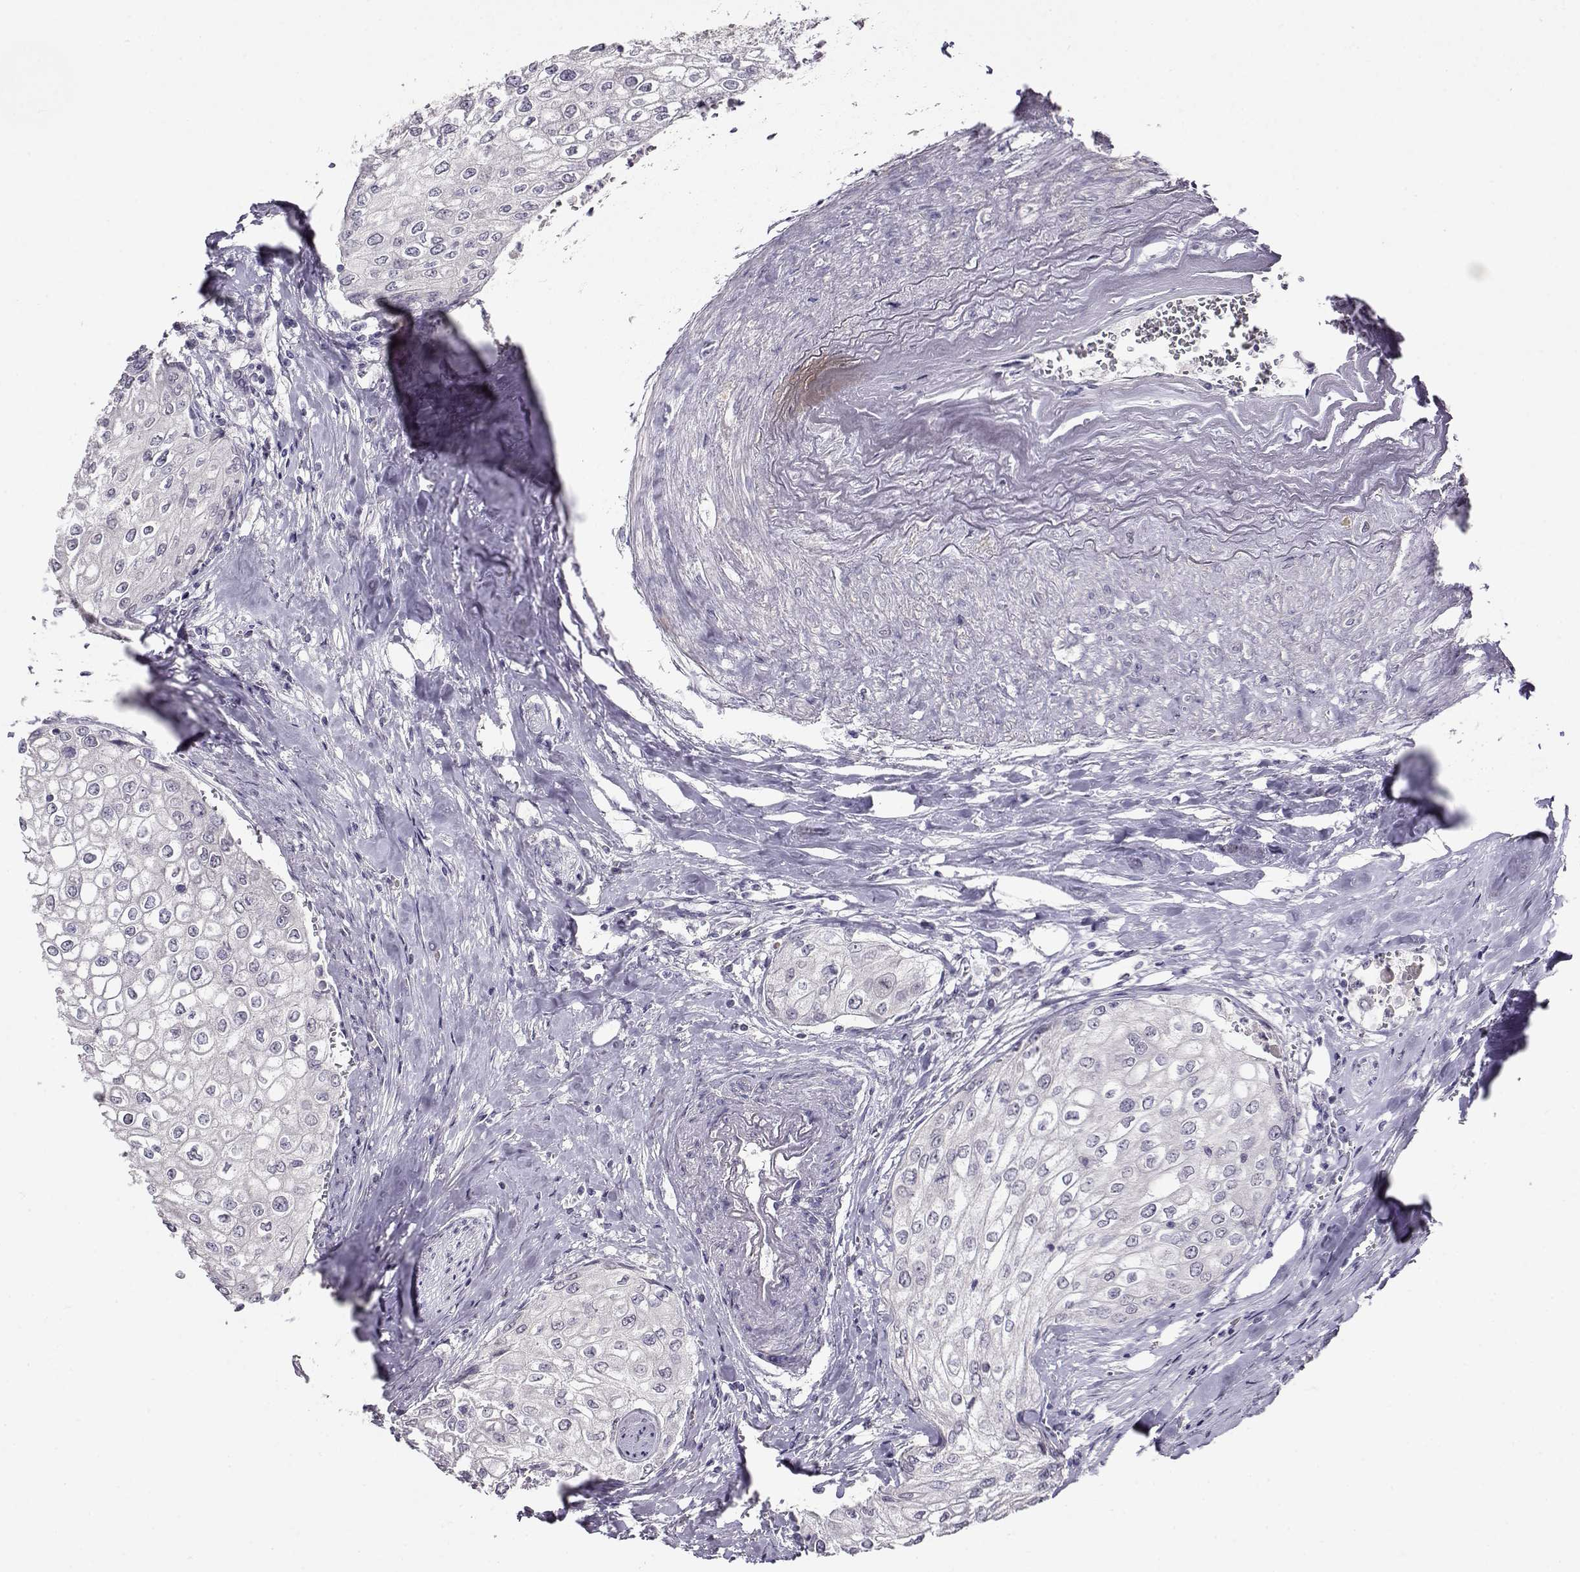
{"staining": {"intensity": "negative", "quantity": "none", "location": "none"}, "tissue": "urothelial cancer", "cell_type": "Tumor cells", "image_type": "cancer", "snomed": [{"axis": "morphology", "description": "Urothelial carcinoma, High grade"}, {"axis": "topography", "description": "Urinary bladder"}], "caption": "A micrograph of human high-grade urothelial carcinoma is negative for staining in tumor cells.", "gene": "RHOXF2", "patient": {"sex": "male", "age": 62}}